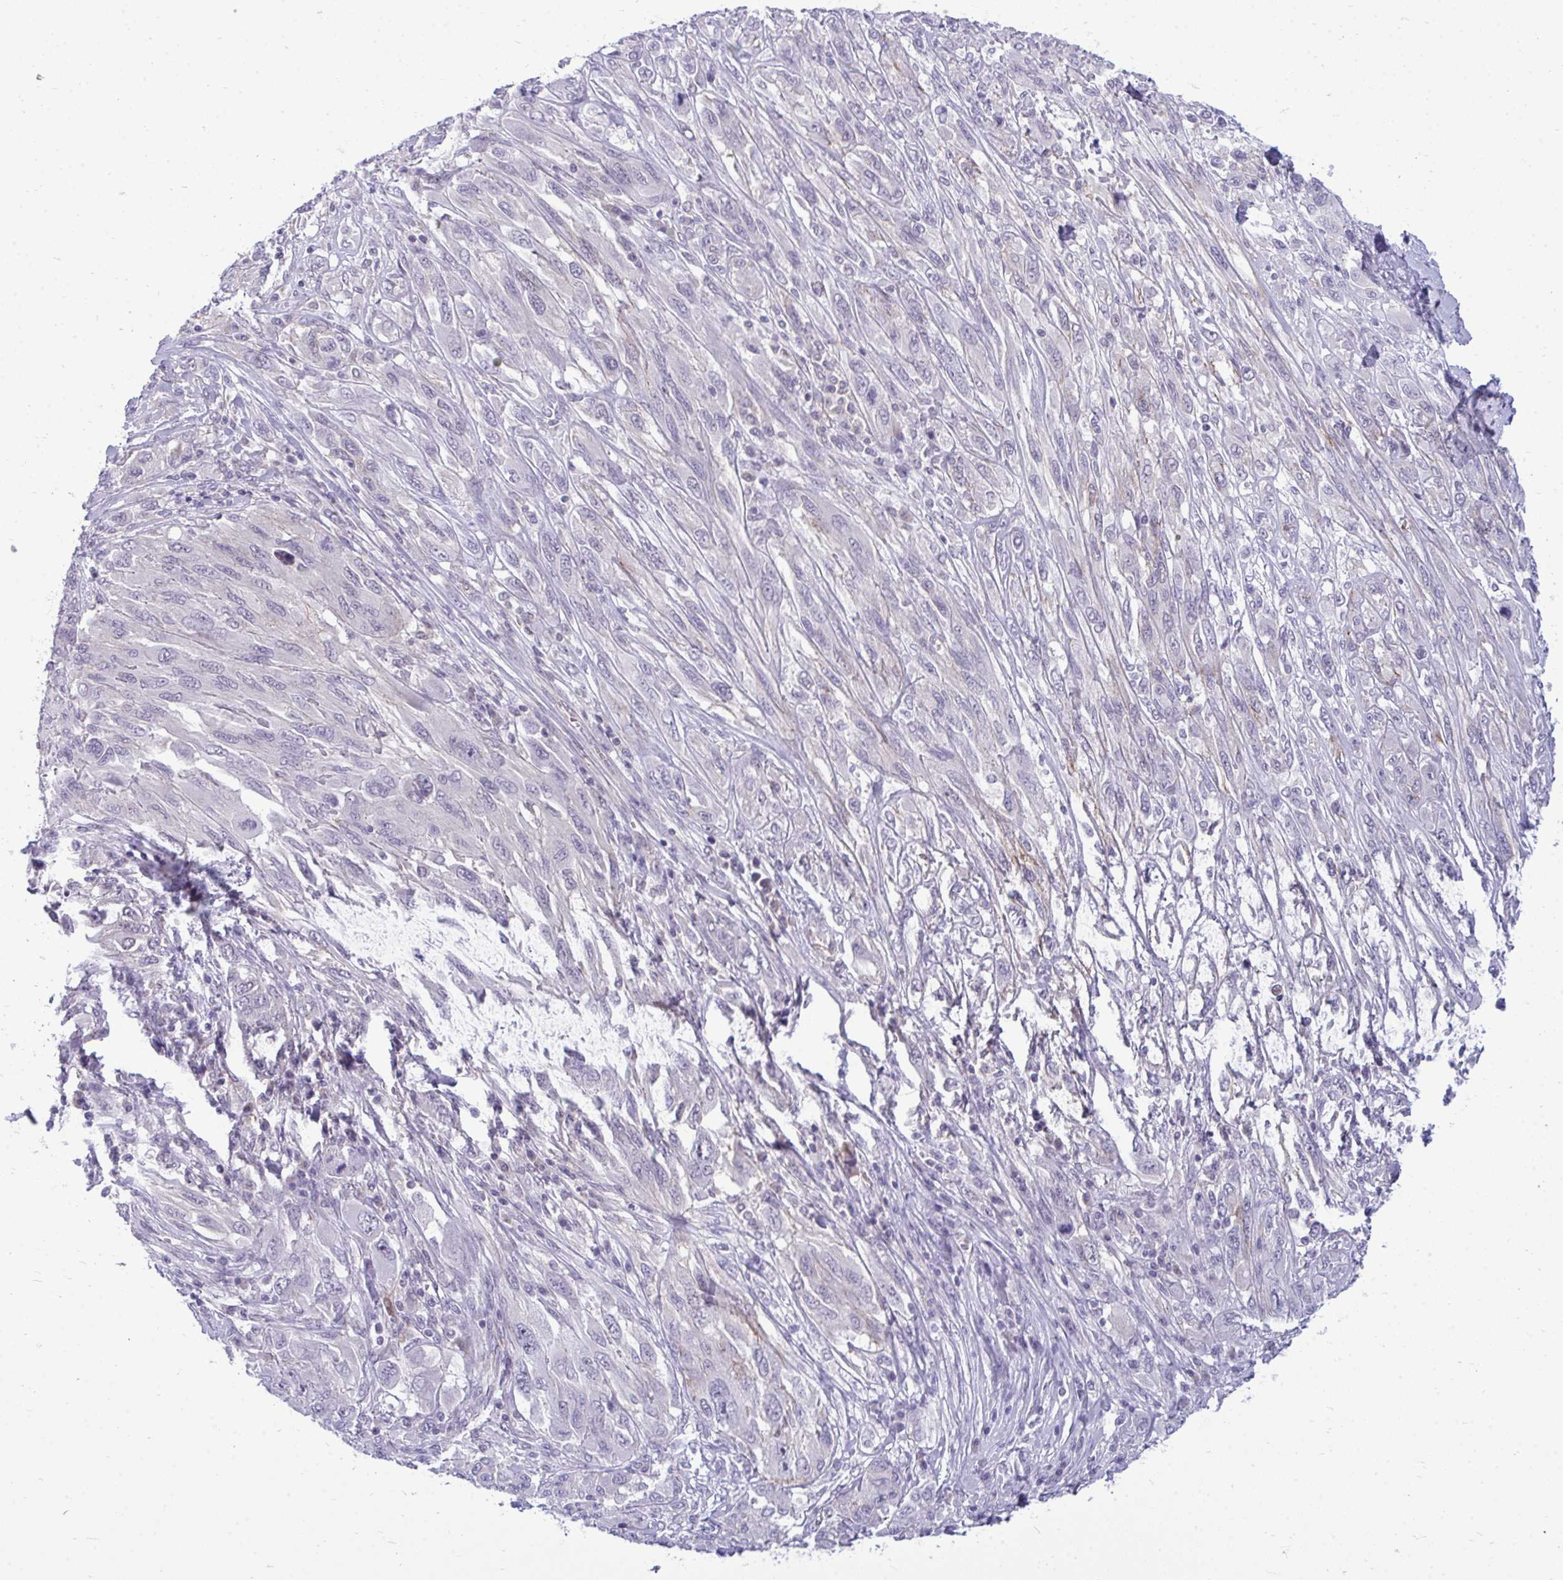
{"staining": {"intensity": "negative", "quantity": "none", "location": "none"}, "tissue": "melanoma", "cell_type": "Tumor cells", "image_type": "cancer", "snomed": [{"axis": "morphology", "description": "Malignant melanoma, NOS"}, {"axis": "topography", "description": "Skin"}], "caption": "High magnification brightfield microscopy of malignant melanoma stained with DAB (brown) and counterstained with hematoxylin (blue): tumor cells show no significant positivity.", "gene": "ACSL5", "patient": {"sex": "female", "age": 91}}